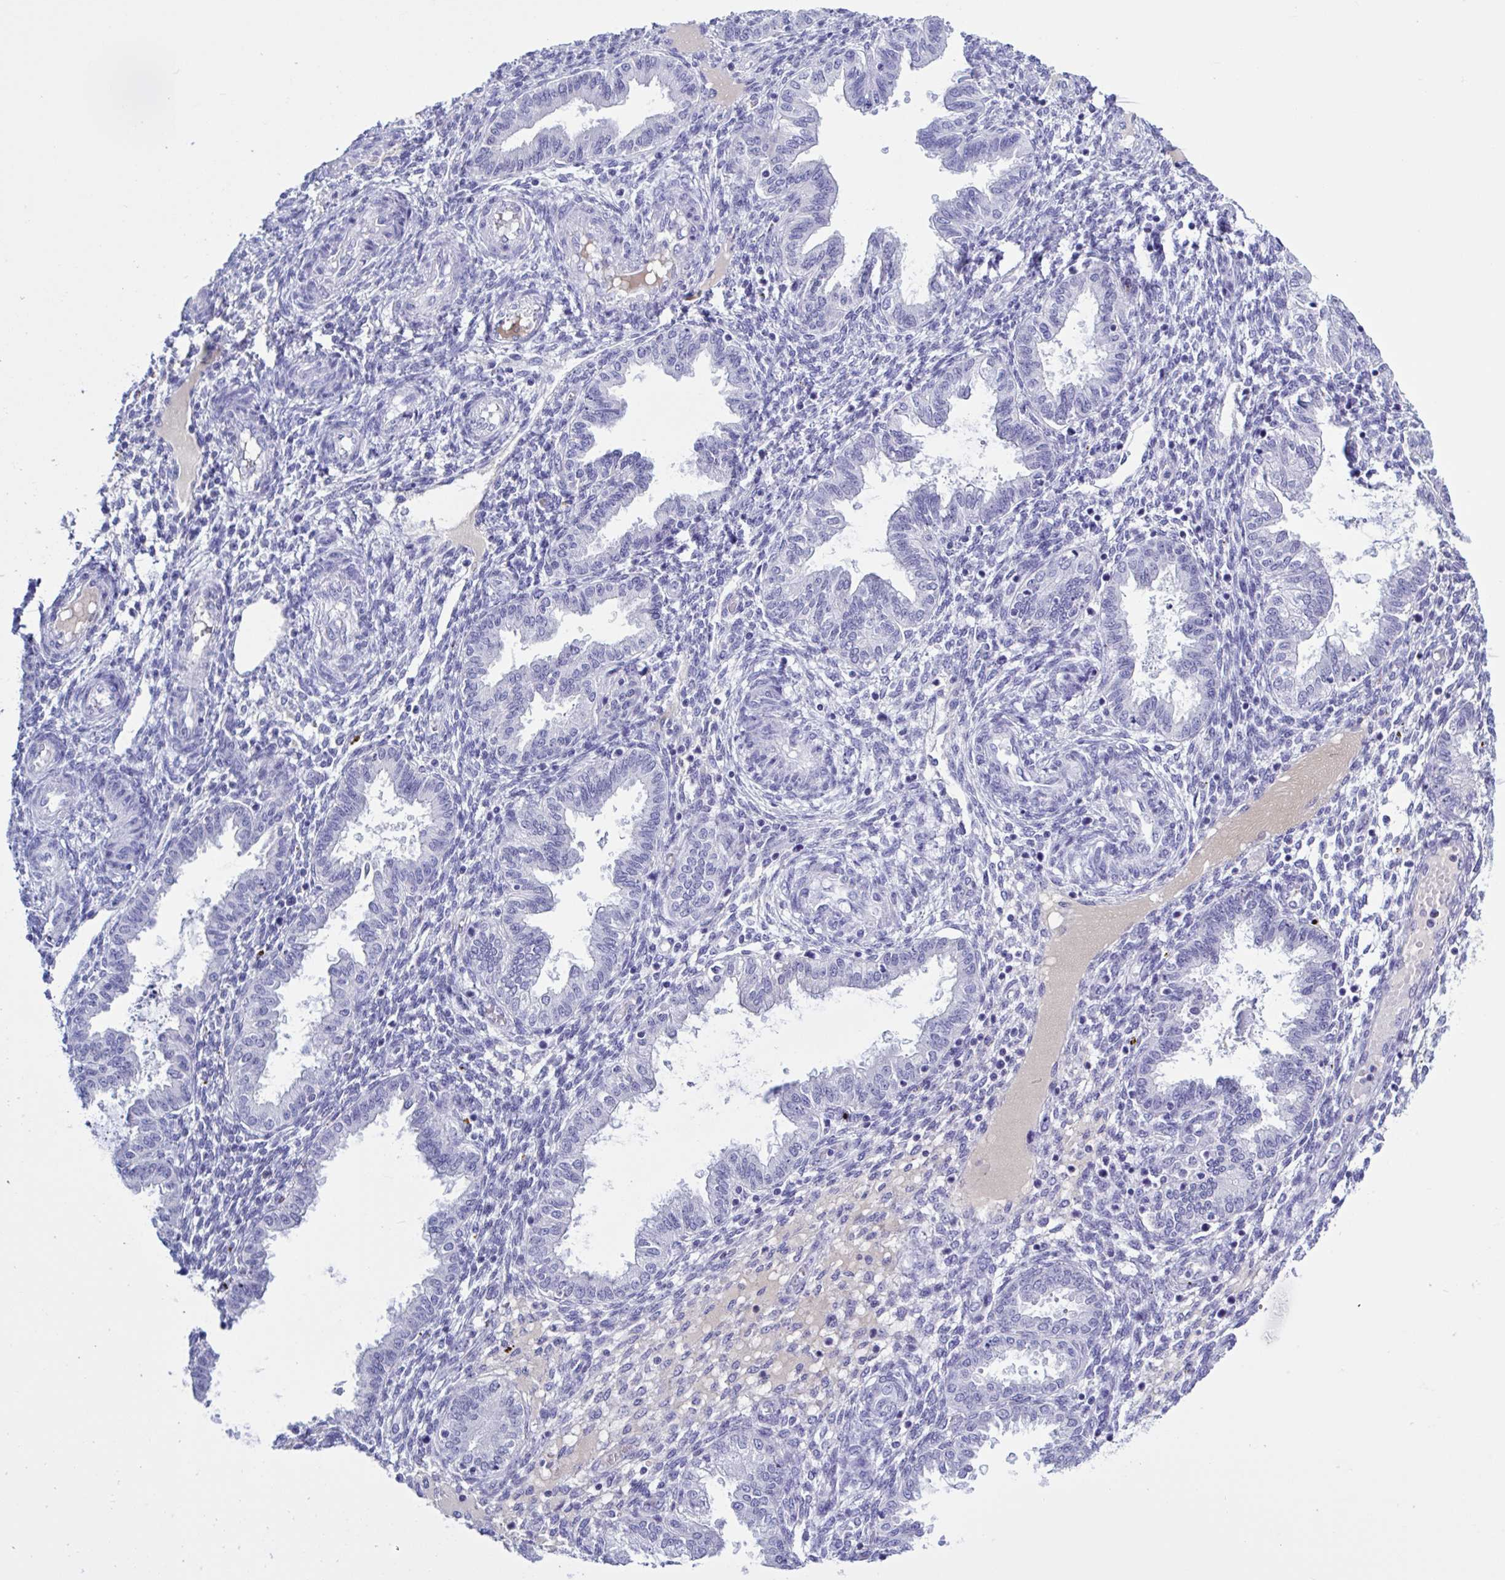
{"staining": {"intensity": "negative", "quantity": "none", "location": "none"}, "tissue": "endometrium", "cell_type": "Cells in endometrial stroma", "image_type": "normal", "snomed": [{"axis": "morphology", "description": "Normal tissue, NOS"}, {"axis": "topography", "description": "Endometrium"}], "caption": "Cells in endometrial stroma are negative for protein expression in normal human endometrium. The staining was performed using DAB to visualize the protein expression in brown, while the nuclei were stained in blue with hematoxylin (Magnification: 20x).", "gene": "USP35", "patient": {"sex": "female", "age": 33}}